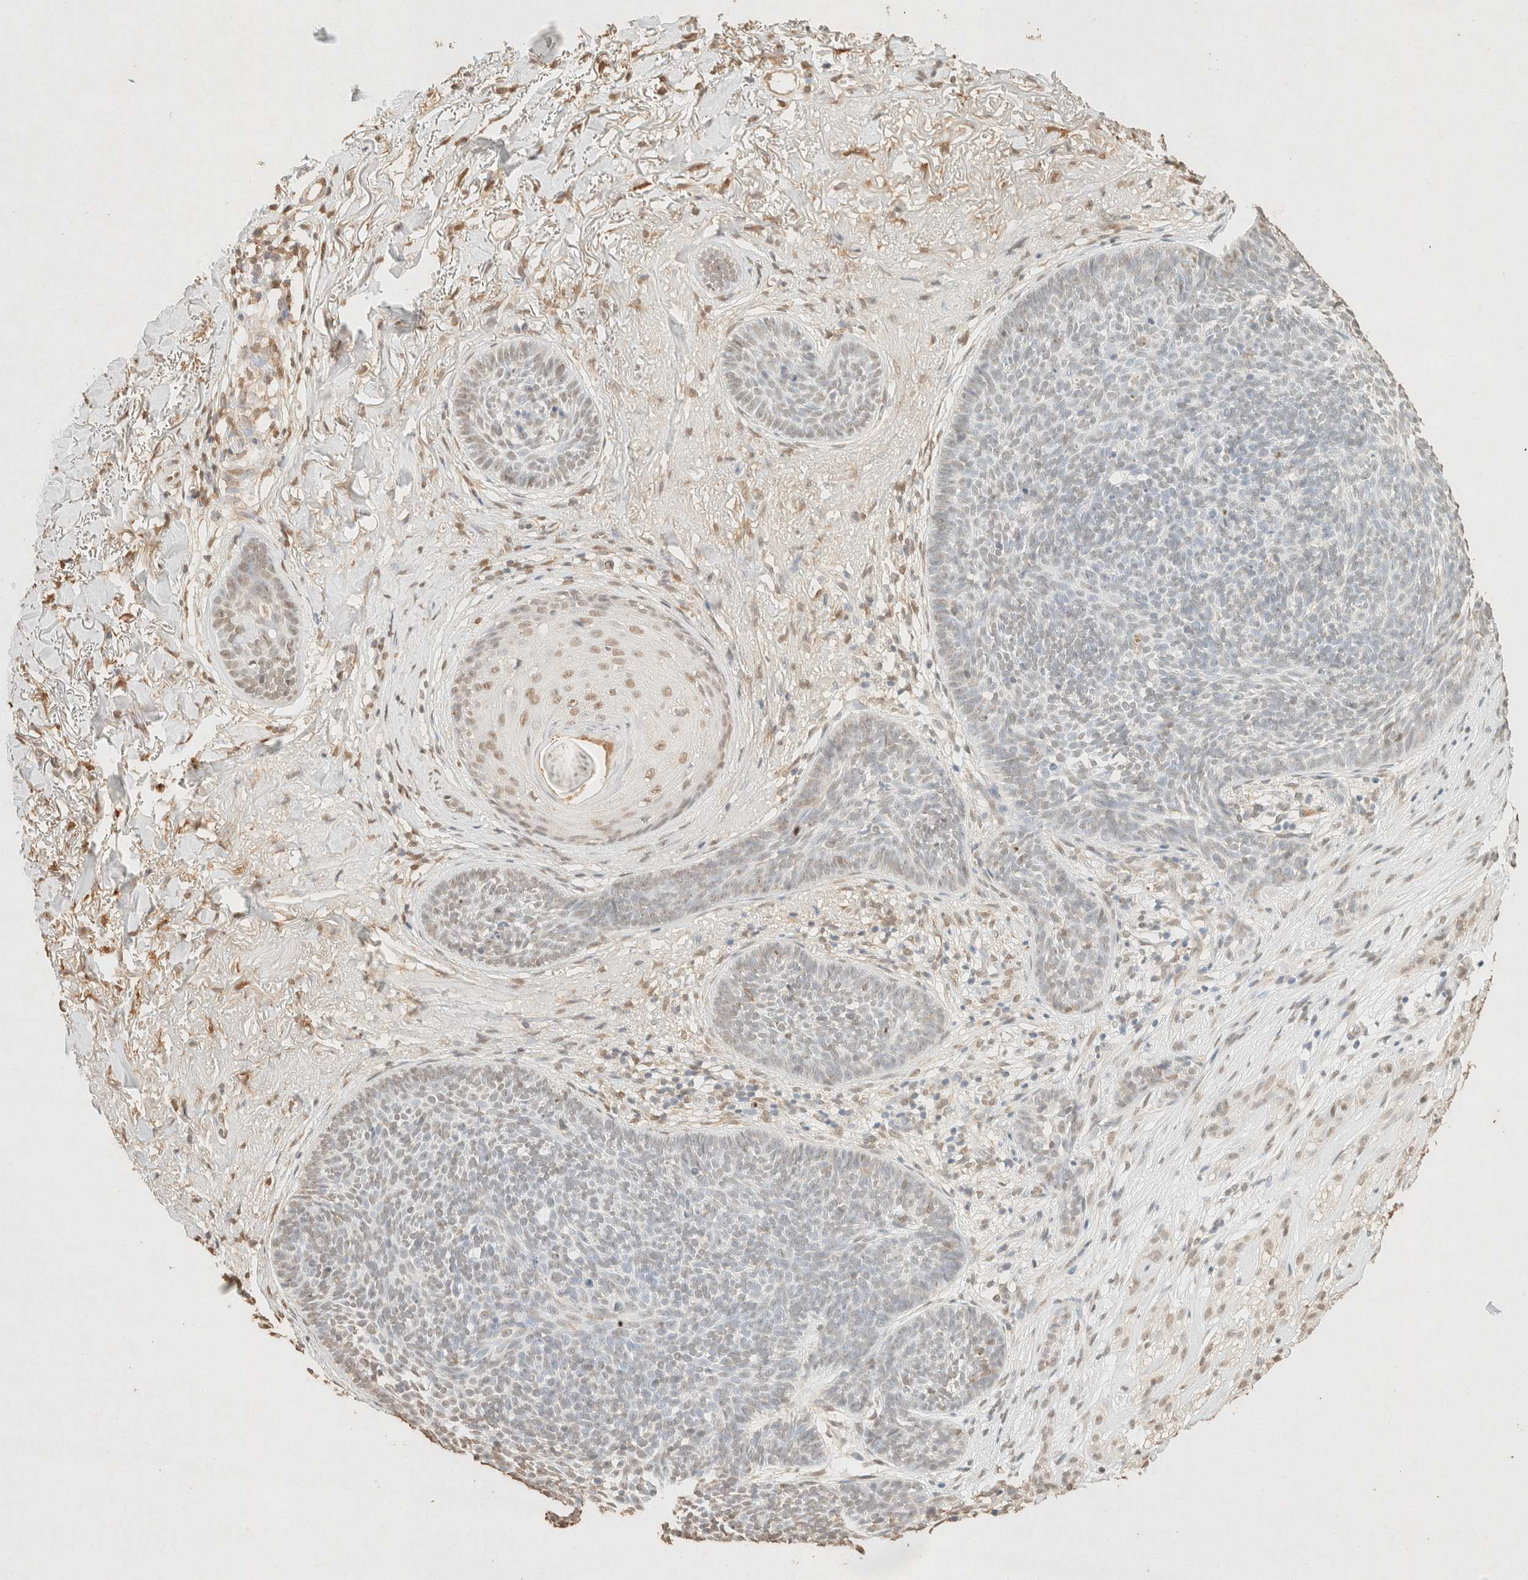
{"staining": {"intensity": "weak", "quantity": "25%-75%", "location": "nuclear"}, "tissue": "skin cancer", "cell_type": "Tumor cells", "image_type": "cancer", "snomed": [{"axis": "morphology", "description": "Basal cell carcinoma"}, {"axis": "topography", "description": "Skin"}], "caption": "Skin cancer tissue shows weak nuclear positivity in about 25%-75% of tumor cells The staining is performed using DAB (3,3'-diaminobenzidine) brown chromogen to label protein expression. The nuclei are counter-stained blue using hematoxylin.", "gene": "S100A13", "patient": {"sex": "female", "age": 70}}